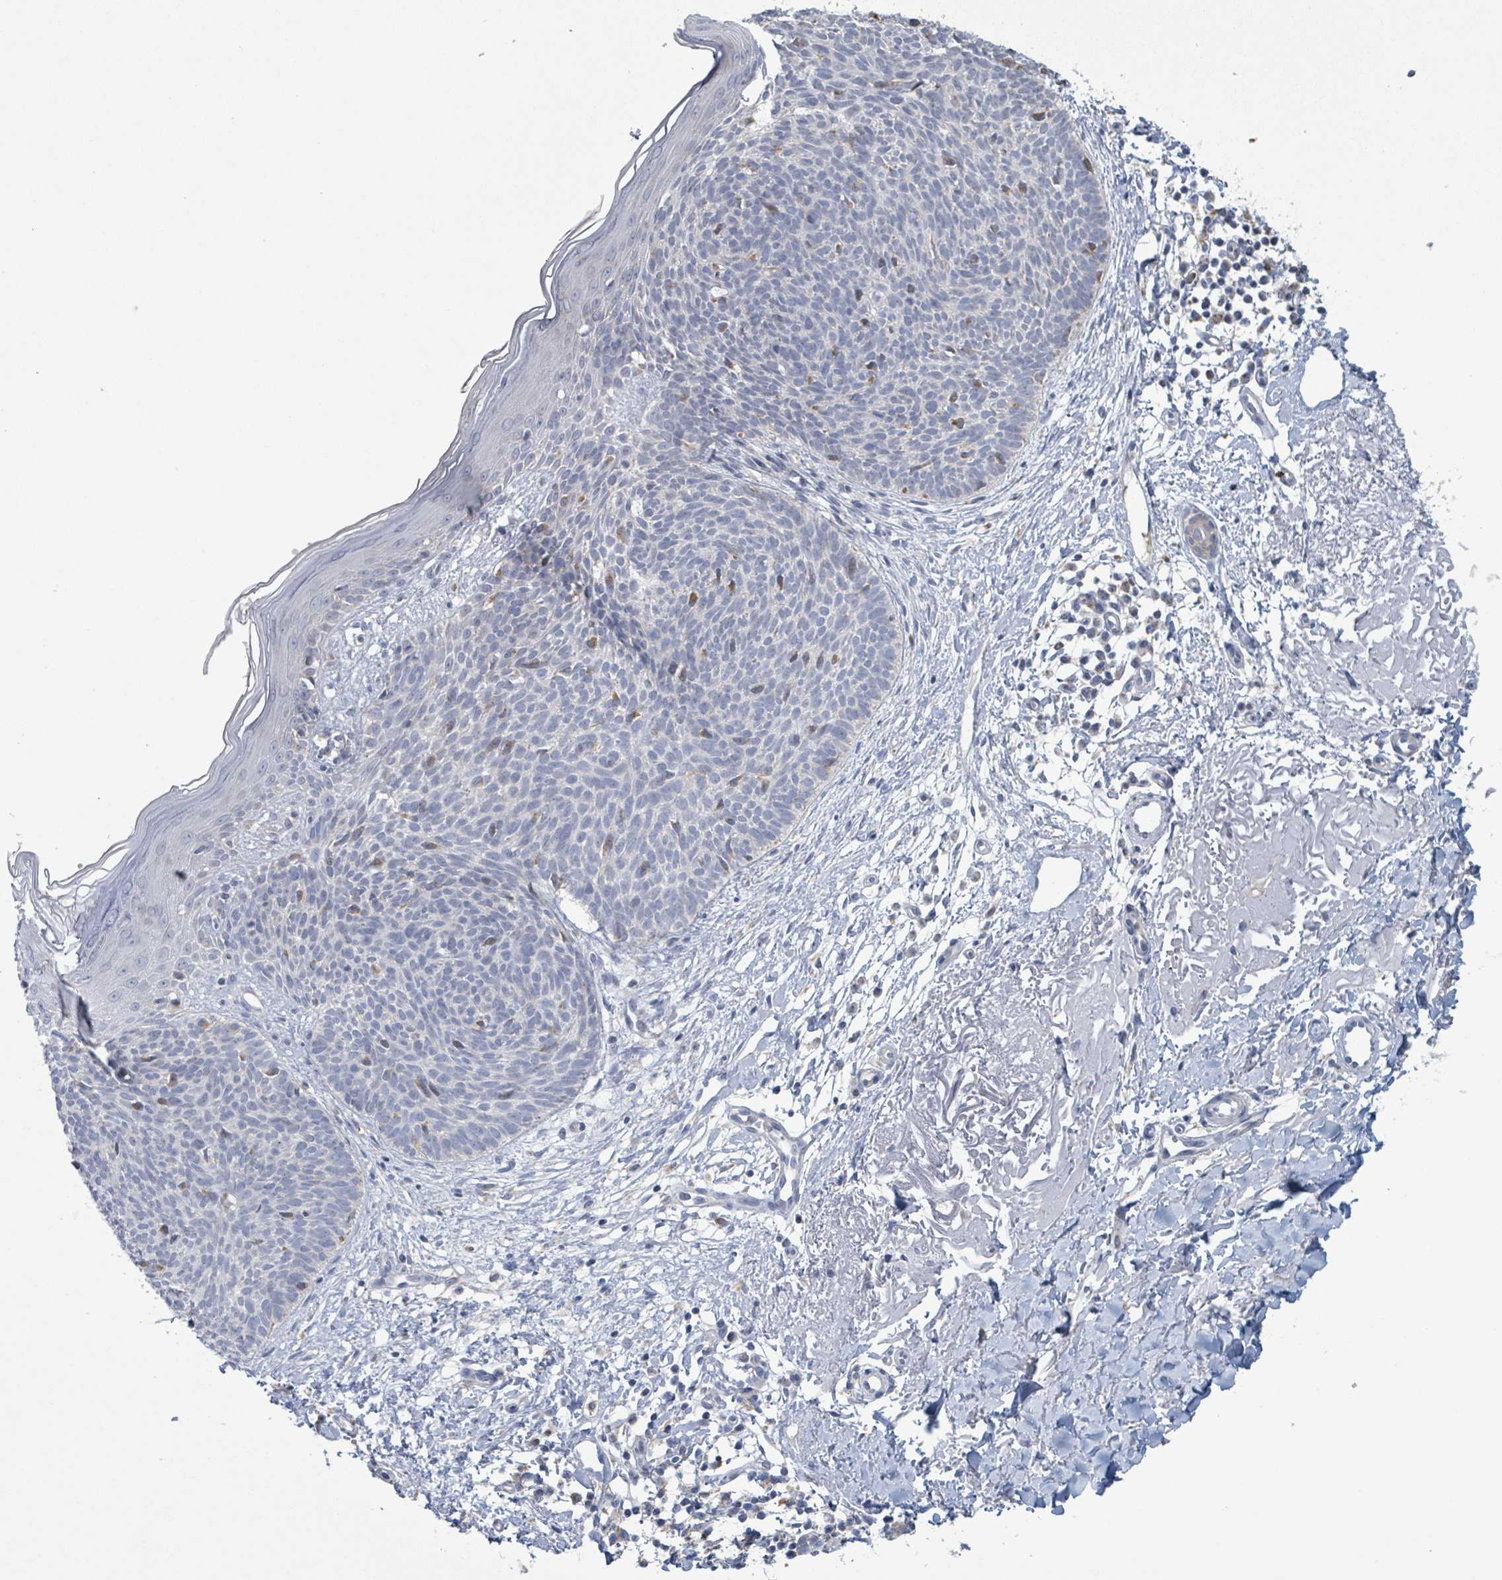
{"staining": {"intensity": "negative", "quantity": "none", "location": "none"}, "tissue": "skin cancer", "cell_type": "Tumor cells", "image_type": "cancer", "snomed": [{"axis": "morphology", "description": "Basal cell carcinoma"}, {"axis": "topography", "description": "Skin"}], "caption": "Human skin cancer (basal cell carcinoma) stained for a protein using immunohistochemistry (IHC) demonstrates no staining in tumor cells.", "gene": "AKR1C4", "patient": {"sex": "male", "age": 84}}